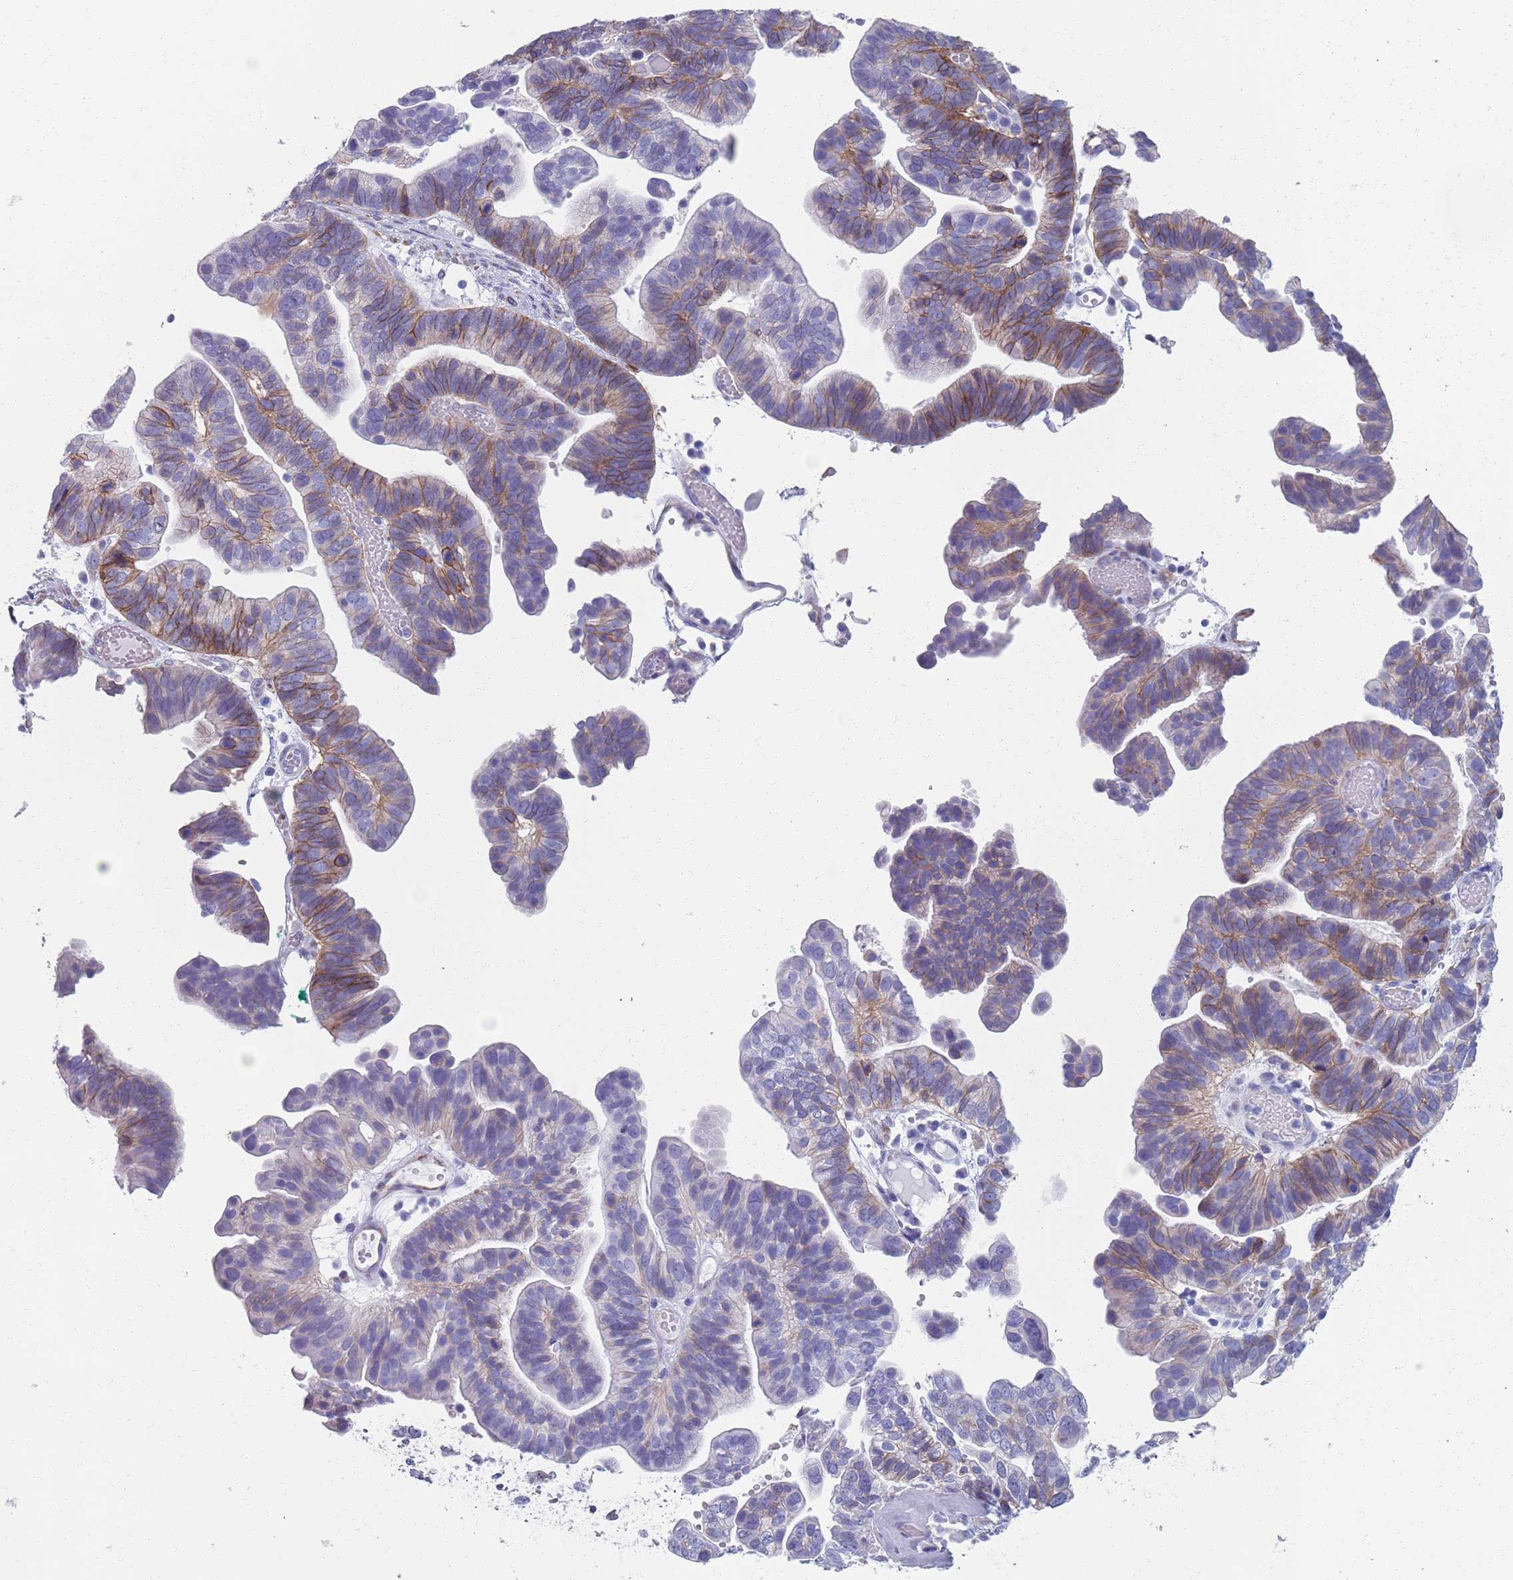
{"staining": {"intensity": "moderate", "quantity": "25%-75%", "location": "cytoplasmic/membranous"}, "tissue": "ovarian cancer", "cell_type": "Tumor cells", "image_type": "cancer", "snomed": [{"axis": "morphology", "description": "Cystadenocarcinoma, serous, NOS"}, {"axis": "topography", "description": "Ovary"}], "caption": "Immunohistochemistry histopathology image of neoplastic tissue: ovarian cancer (serous cystadenocarcinoma) stained using immunohistochemistry (IHC) exhibits medium levels of moderate protein expression localized specifically in the cytoplasmic/membranous of tumor cells, appearing as a cytoplasmic/membranous brown color.", "gene": "PLOD1", "patient": {"sex": "female", "age": 56}}